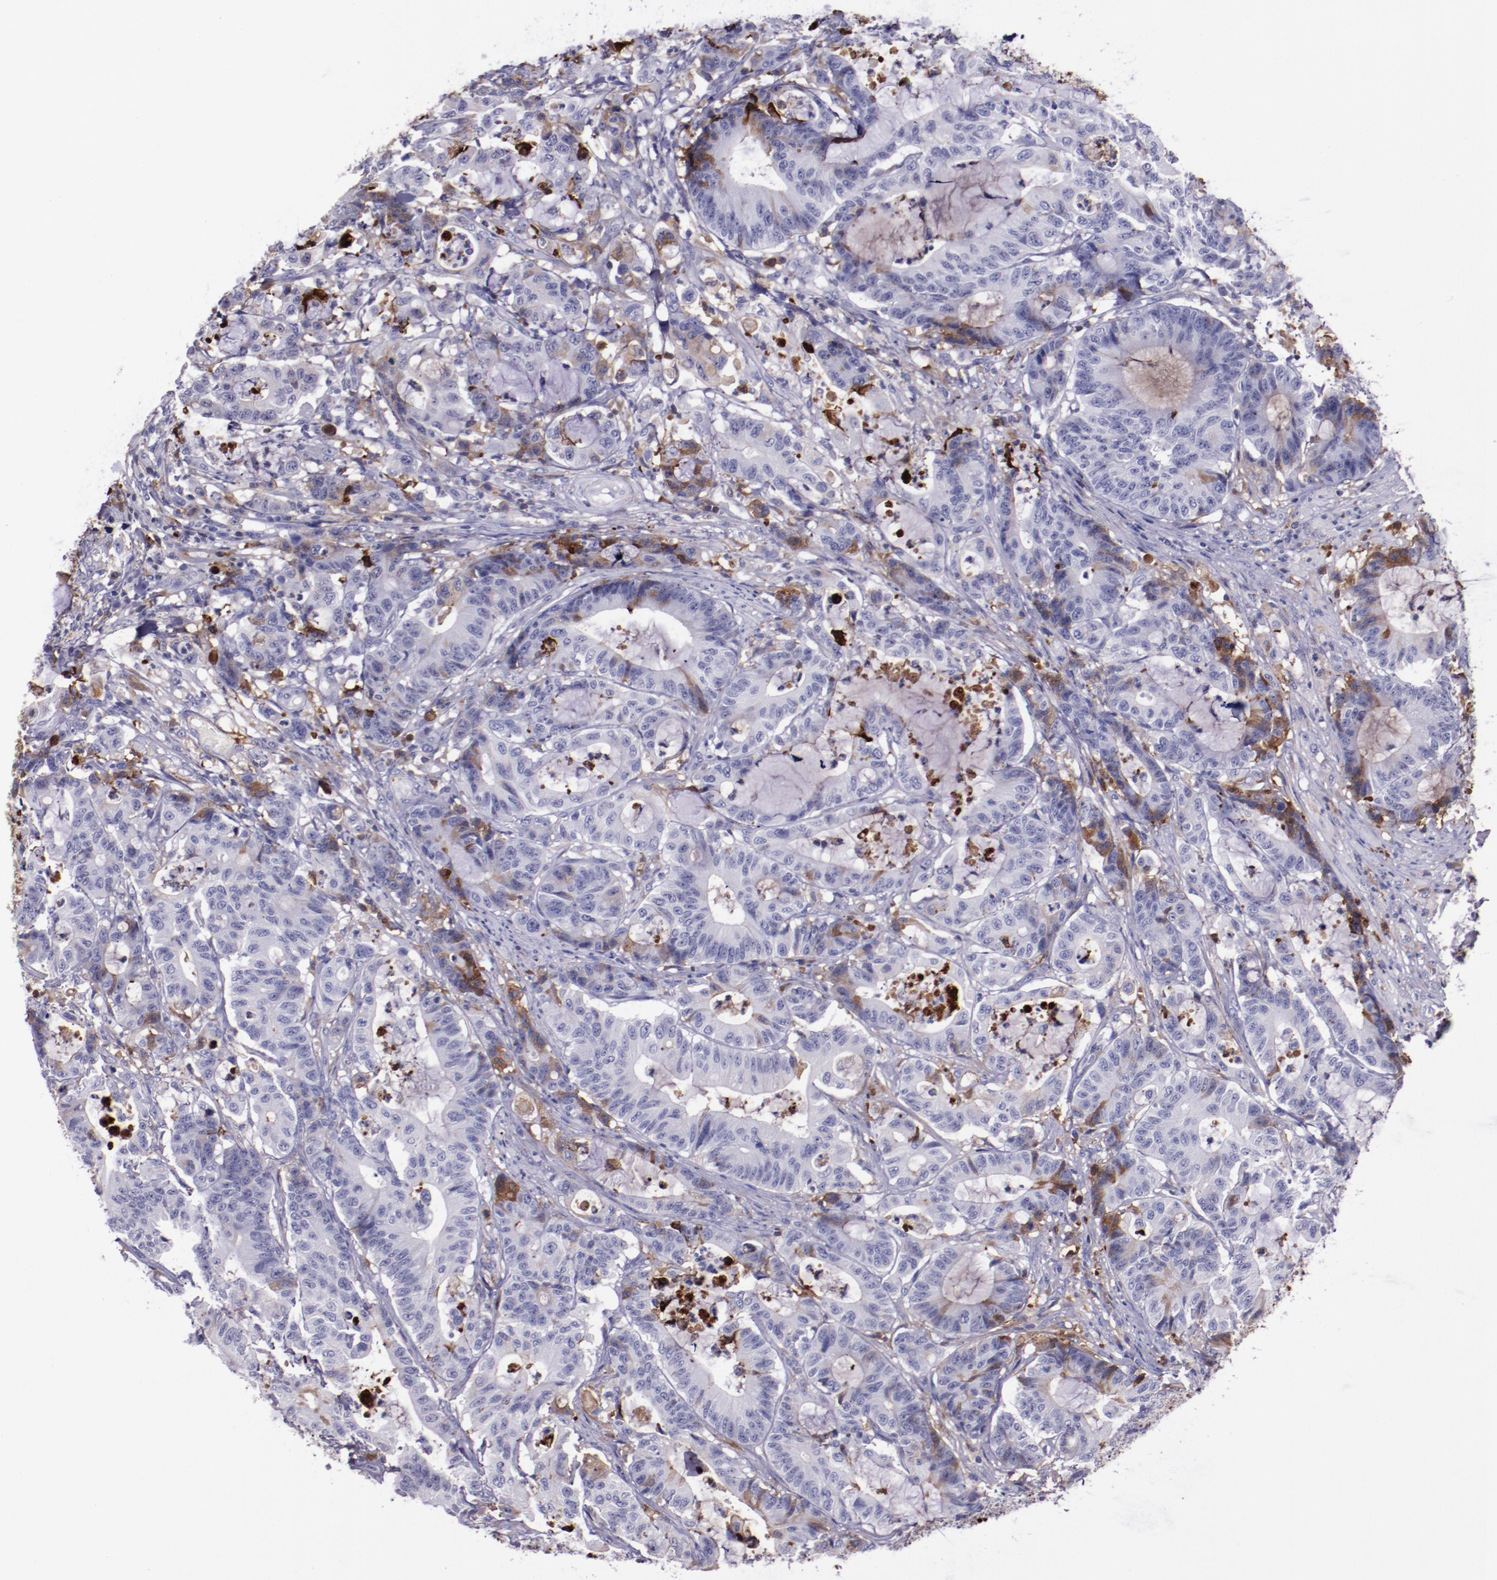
{"staining": {"intensity": "moderate", "quantity": "<25%", "location": "cytoplasmic/membranous"}, "tissue": "colorectal cancer", "cell_type": "Tumor cells", "image_type": "cancer", "snomed": [{"axis": "morphology", "description": "Adenocarcinoma, NOS"}, {"axis": "topography", "description": "Colon"}], "caption": "Immunohistochemical staining of adenocarcinoma (colorectal) displays moderate cytoplasmic/membranous protein staining in about <25% of tumor cells.", "gene": "APOH", "patient": {"sex": "female", "age": 84}}